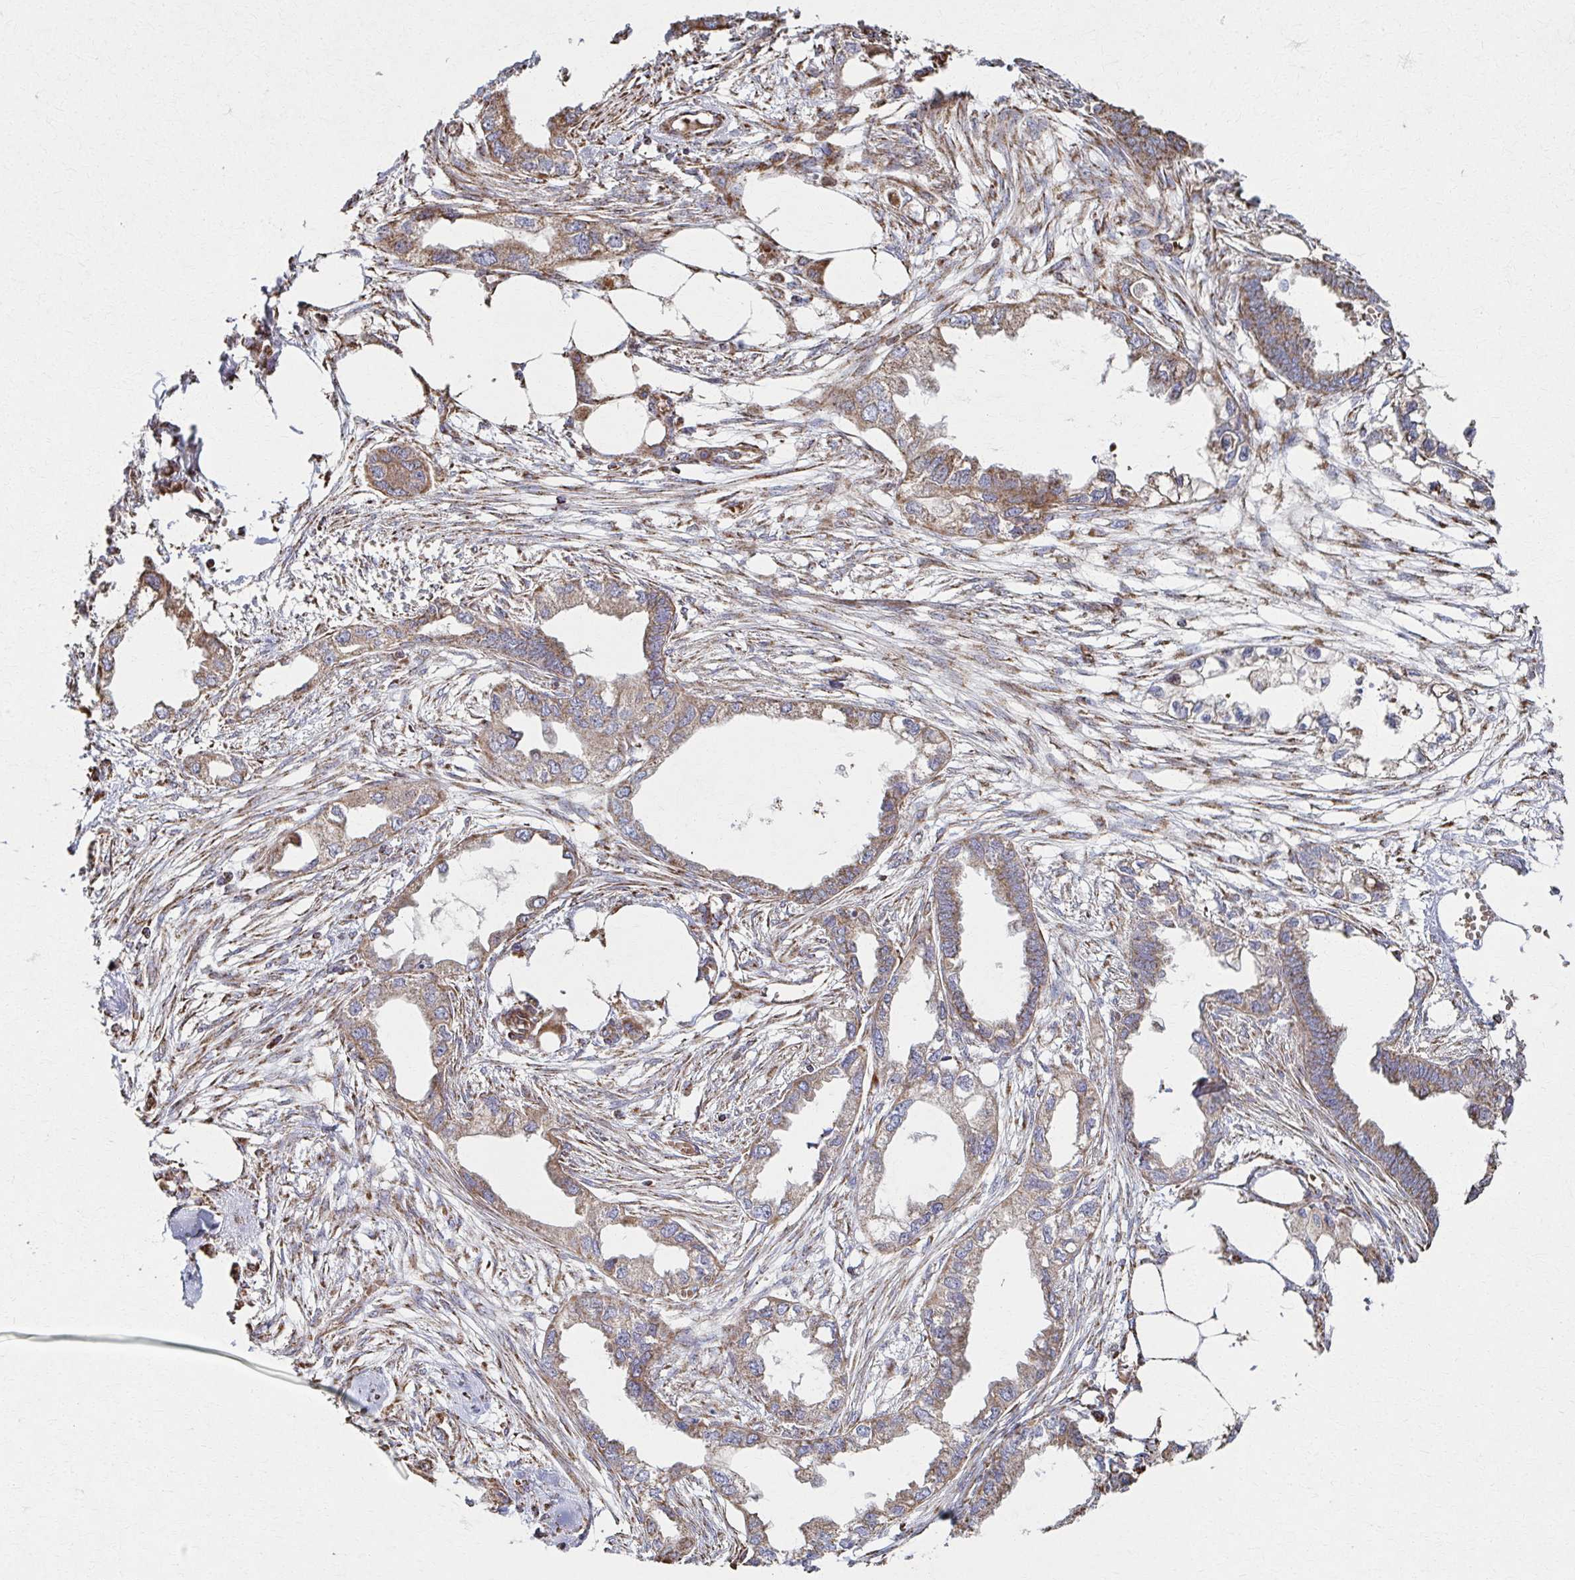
{"staining": {"intensity": "moderate", "quantity": ">75%", "location": "cytoplasmic/membranous"}, "tissue": "endometrial cancer", "cell_type": "Tumor cells", "image_type": "cancer", "snomed": [{"axis": "morphology", "description": "Adenocarcinoma, NOS"}, {"axis": "morphology", "description": "Adenocarcinoma, metastatic, NOS"}, {"axis": "topography", "description": "Adipose tissue"}, {"axis": "topography", "description": "Endometrium"}], "caption": "Immunohistochemical staining of human endometrial adenocarcinoma exhibits medium levels of moderate cytoplasmic/membranous staining in about >75% of tumor cells.", "gene": "SAT1", "patient": {"sex": "female", "age": 67}}